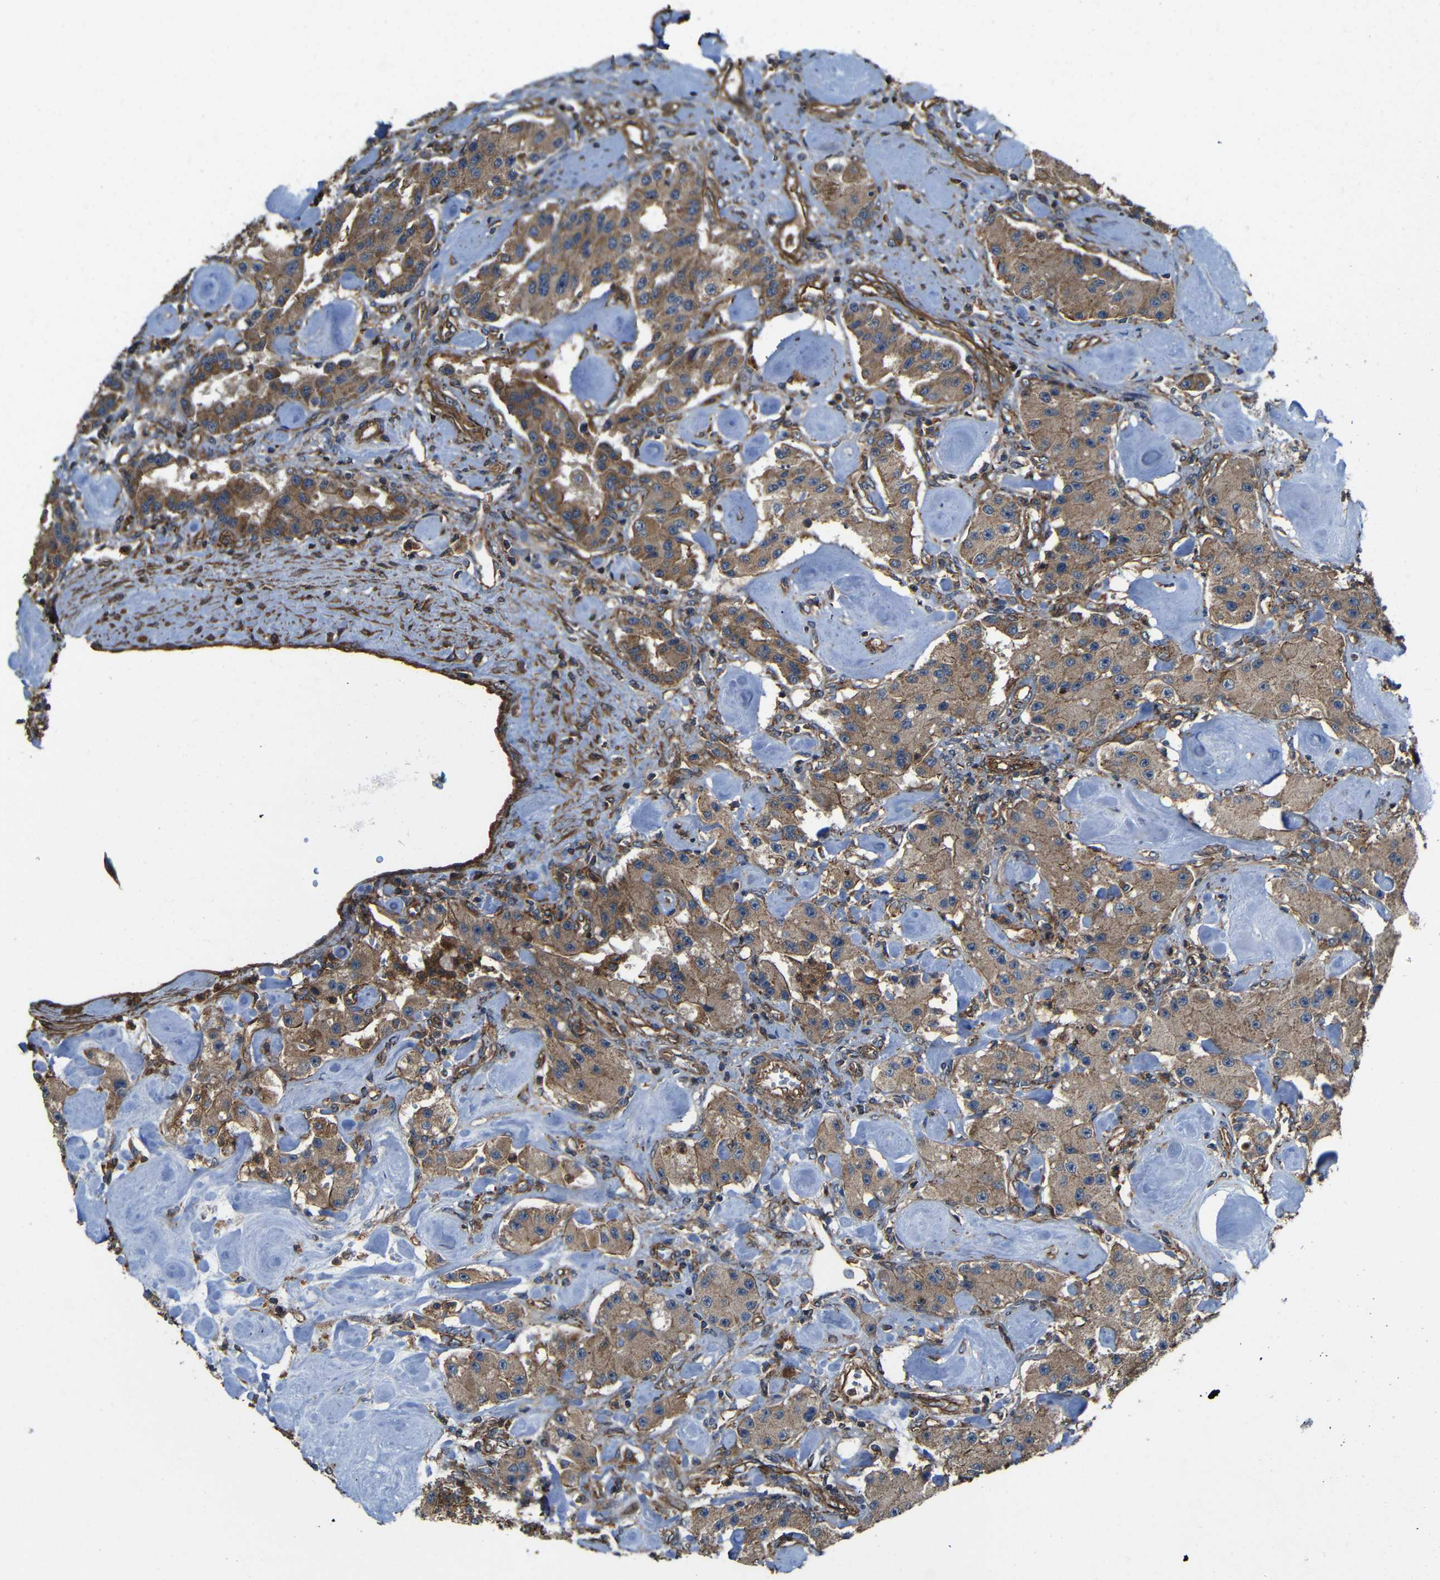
{"staining": {"intensity": "moderate", "quantity": ">75%", "location": "cytoplasmic/membranous"}, "tissue": "carcinoid", "cell_type": "Tumor cells", "image_type": "cancer", "snomed": [{"axis": "morphology", "description": "Carcinoid, malignant, NOS"}, {"axis": "topography", "description": "Pancreas"}], "caption": "Protein expression analysis of human malignant carcinoid reveals moderate cytoplasmic/membranous expression in approximately >75% of tumor cells.", "gene": "PTCH1", "patient": {"sex": "male", "age": 41}}